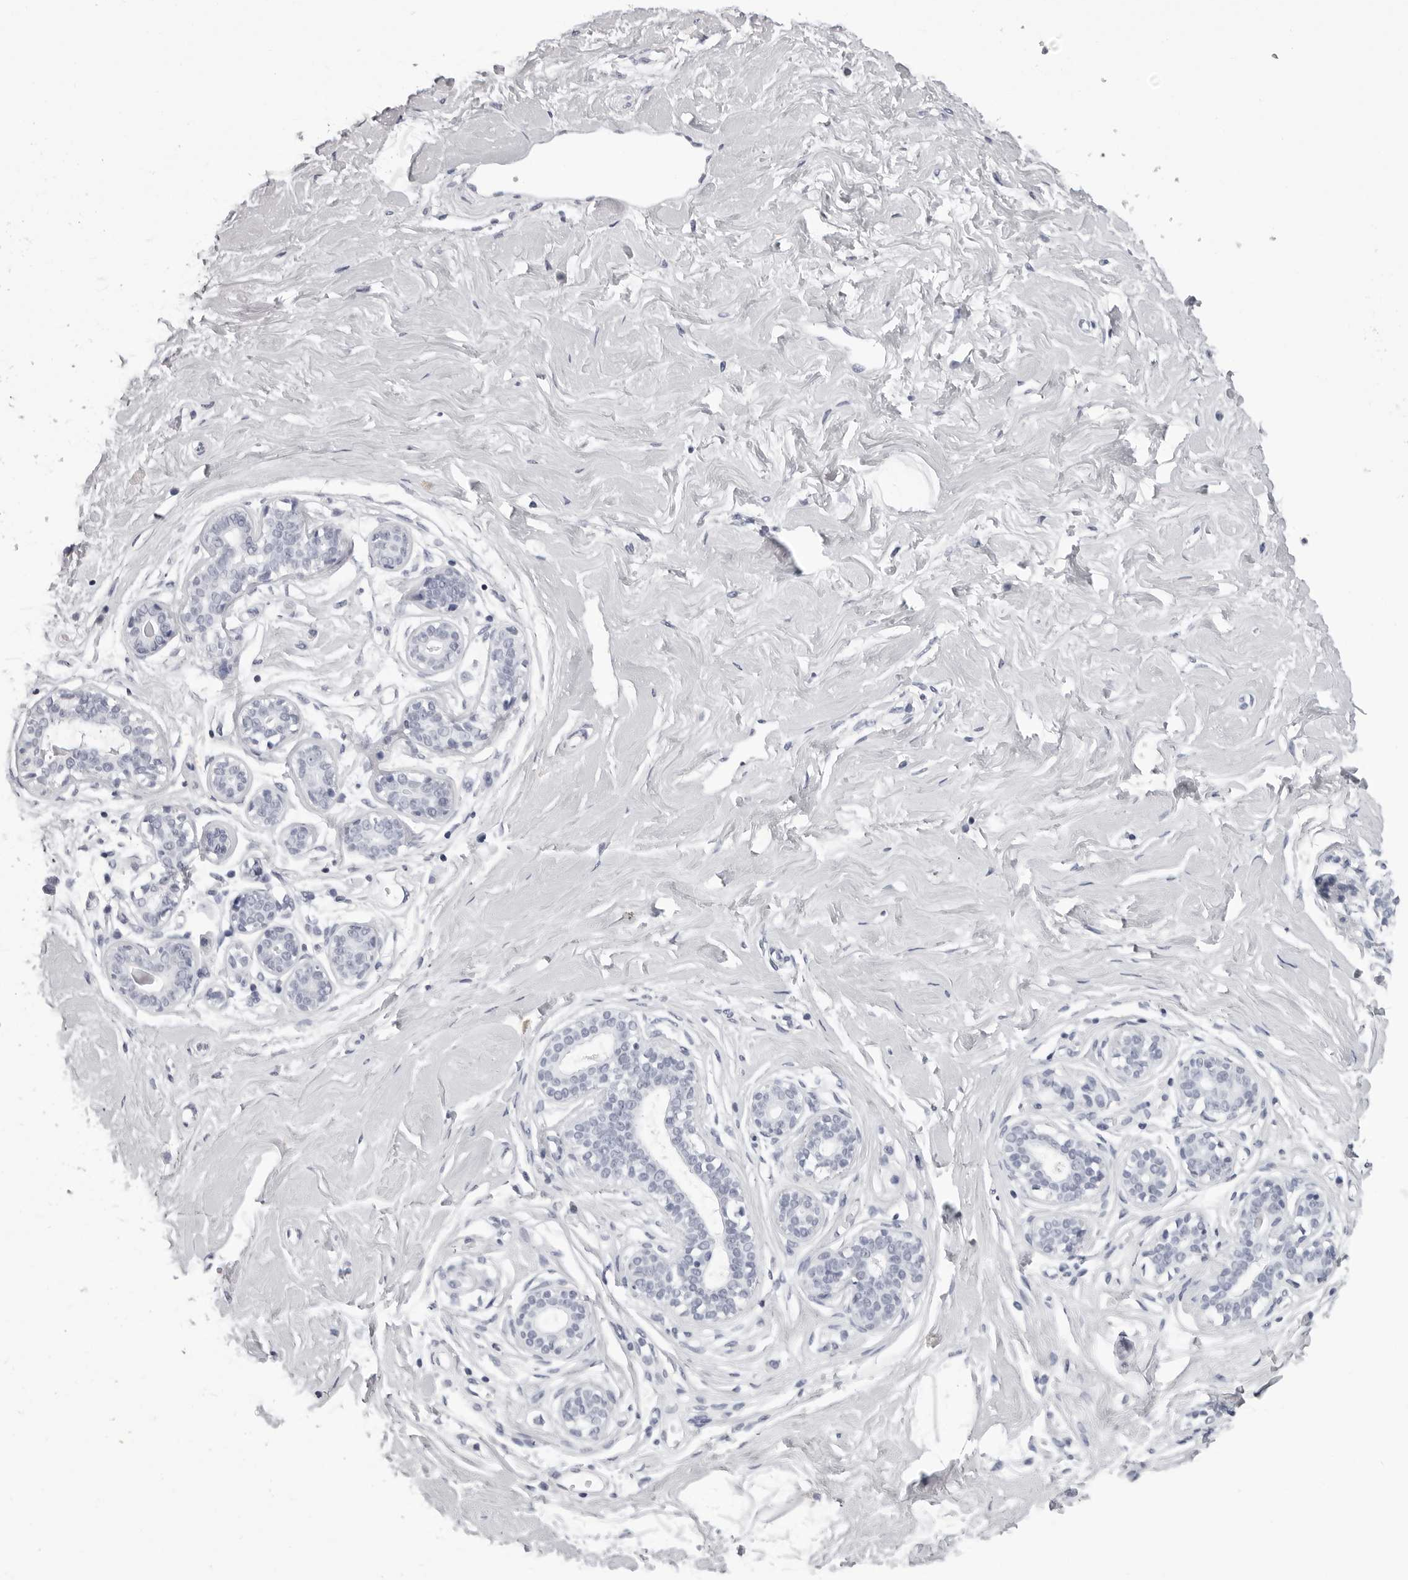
{"staining": {"intensity": "negative", "quantity": "none", "location": "none"}, "tissue": "breast", "cell_type": "Adipocytes", "image_type": "normal", "snomed": [{"axis": "morphology", "description": "Normal tissue, NOS"}, {"axis": "morphology", "description": "Adenoma, NOS"}, {"axis": "topography", "description": "Breast"}], "caption": "Immunohistochemistry photomicrograph of unremarkable breast: human breast stained with DAB (3,3'-diaminobenzidine) reveals no significant protein staining in adipocytes. The staining is performed using DAB (3,3'-diaminobenzidine) brown chromogen with nuclei counter-stained in using hematoxylin.", "gene": "BPIFA1", "patient": {"sex": "female", "age": 23}}